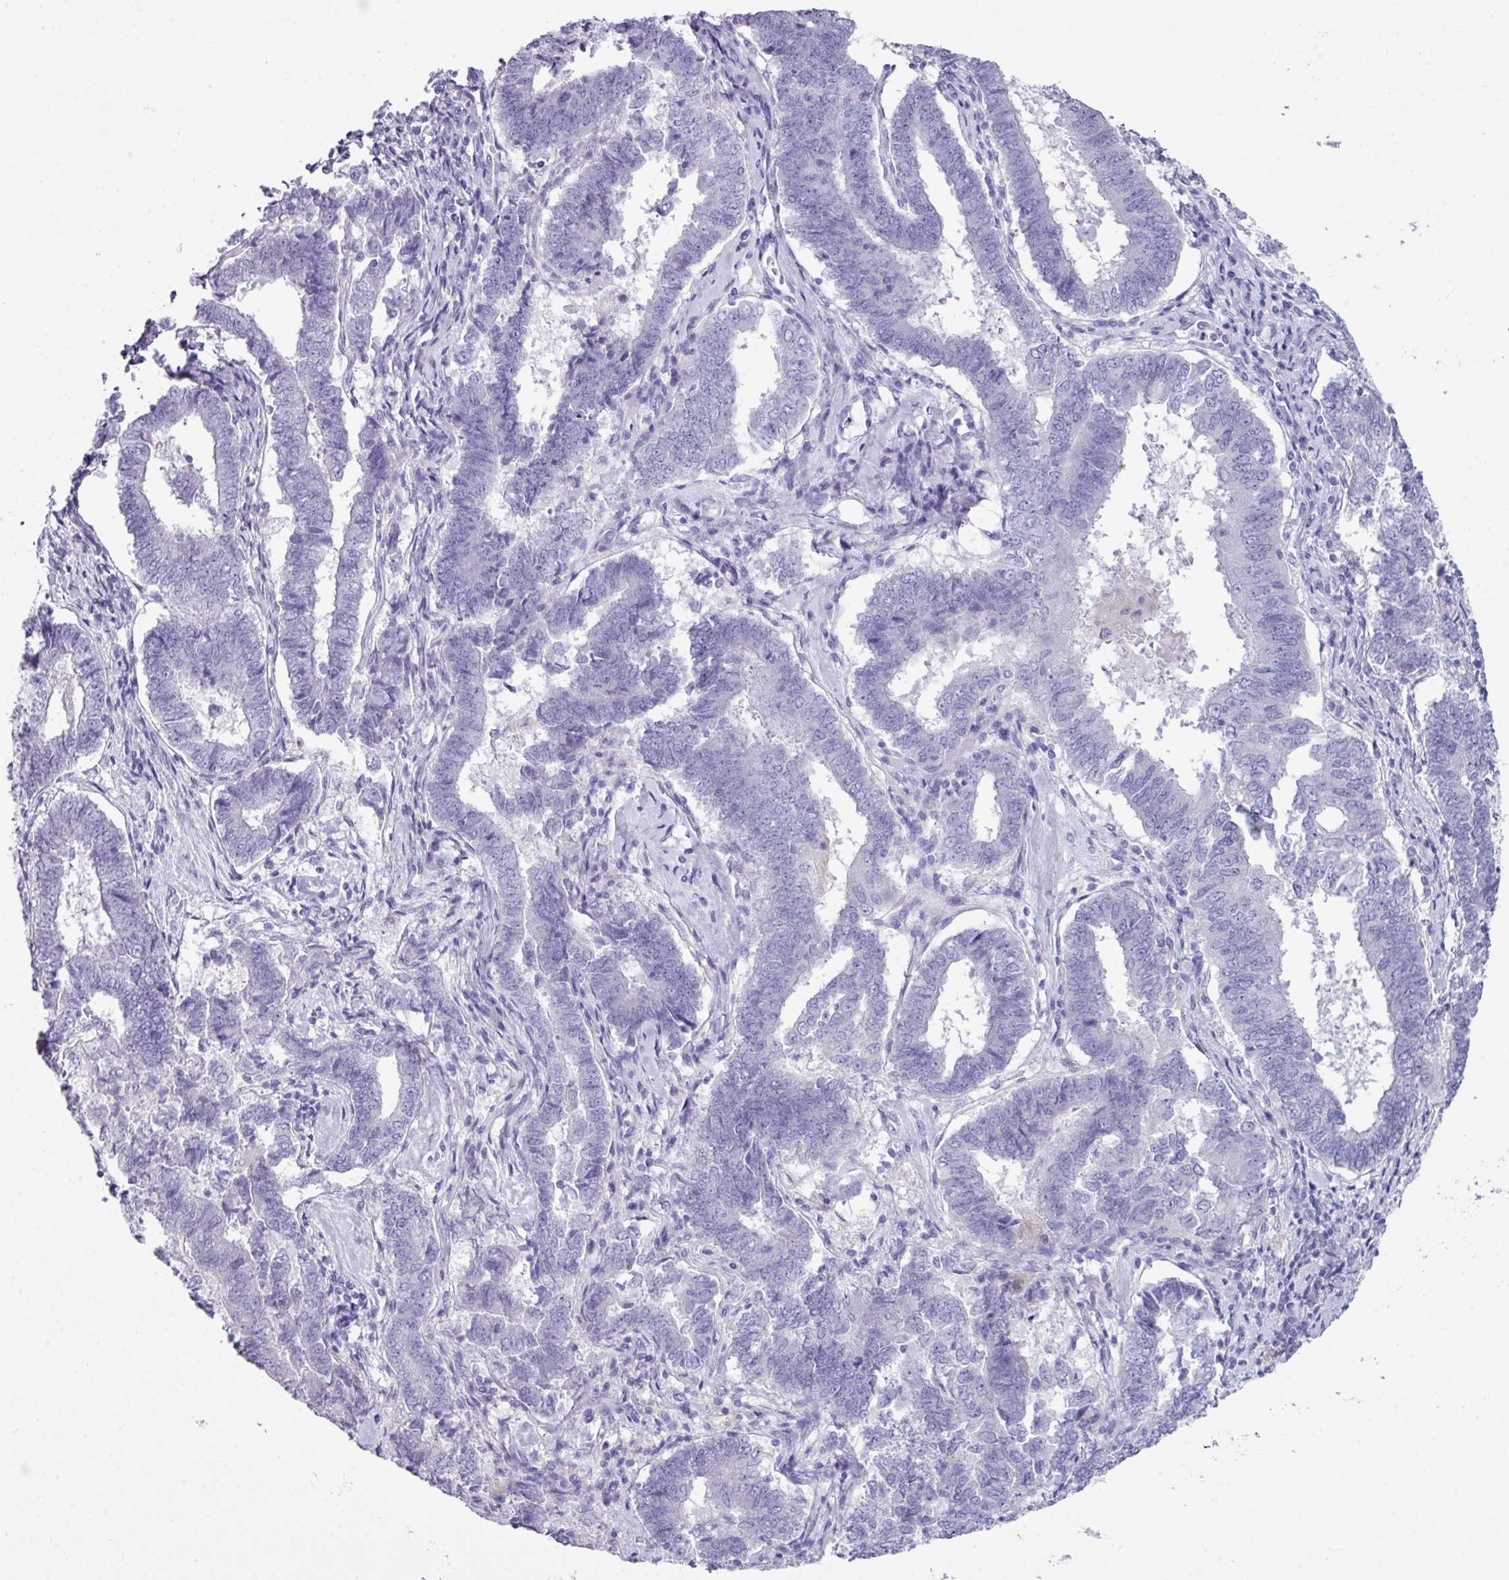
{"staining": {"intensity": "negative", "quantity": "none", "location": "none"}, "tissue": "endometrial cancer", "cell_type": "Tumor cells", "image_type": "cancer", "snomed": [{"axis": "morphology", "description": "Adenocarcinoma, NOS"}, {"axis": "topography", "description": "Endometrium"}], "caption": "The histopathology image exhibits no significant positivity in tumor cells of adenocarcinoma (endometrial).", "gene": "ABCC5", "patient": {"sex": "female", "age": 72}}